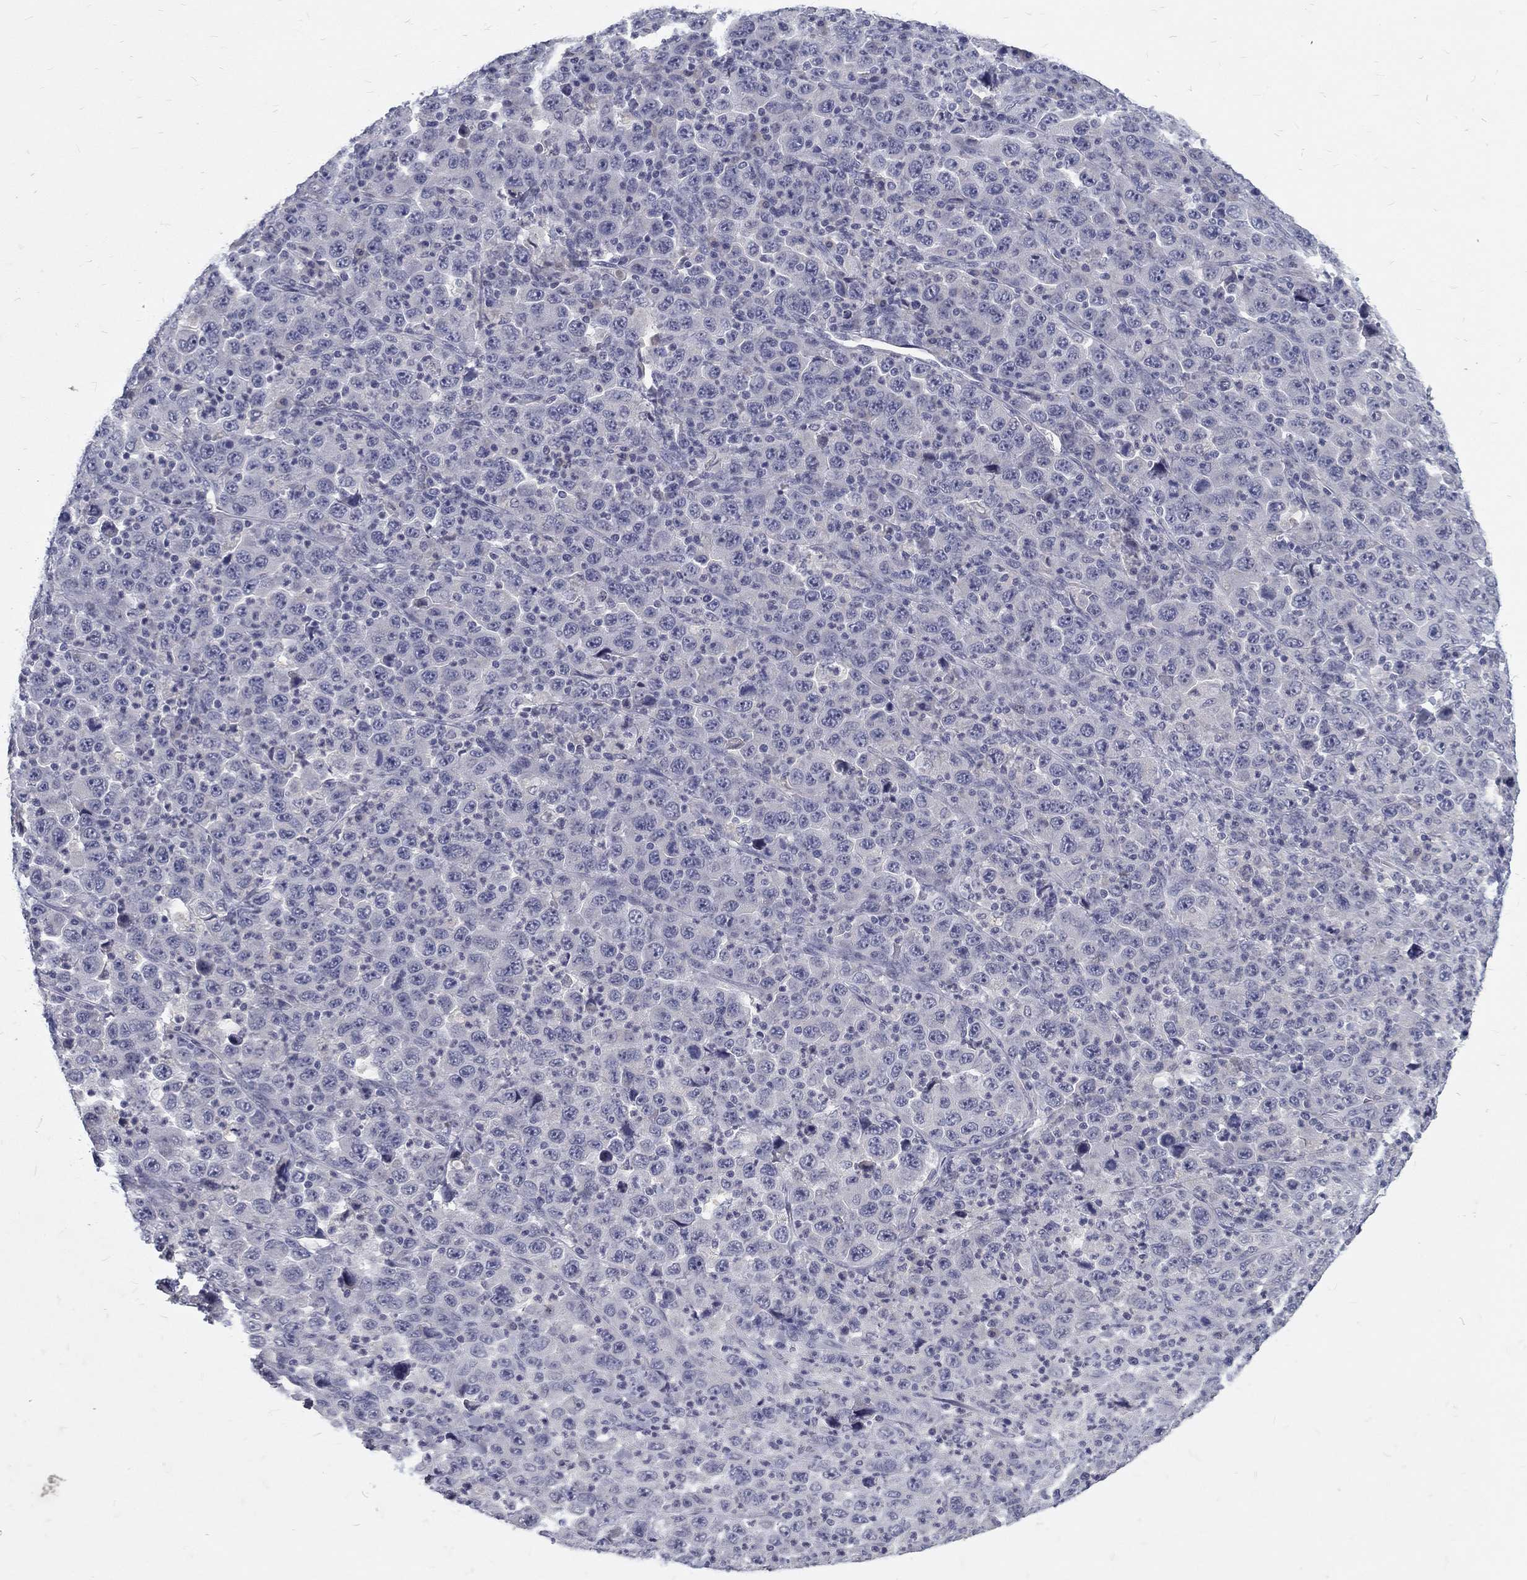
{"staining": {"intensity": "negative", "quantity": "none", "location": "none"}, "tissue": "stomach cancer", "cell_type": "Tumor cells", "image_type": "cancer", "snomed": [{"axis": "morphology", "description": "Normal tissue, NOS"}, {"axis": "morphology", "description": "Adenocarcinoma, NOS"}, {"axis": "topography", "description": "Stomach, upper"}, {"axis": "topography", "description": "Stomach"}], "caption": "Immunohistochemistry of human stomach cancer (adenocarcinoma) demonstrates no staining in tumor cells.", "gene": "NOS1", "patient": {"sex": "male", "age": 59}}